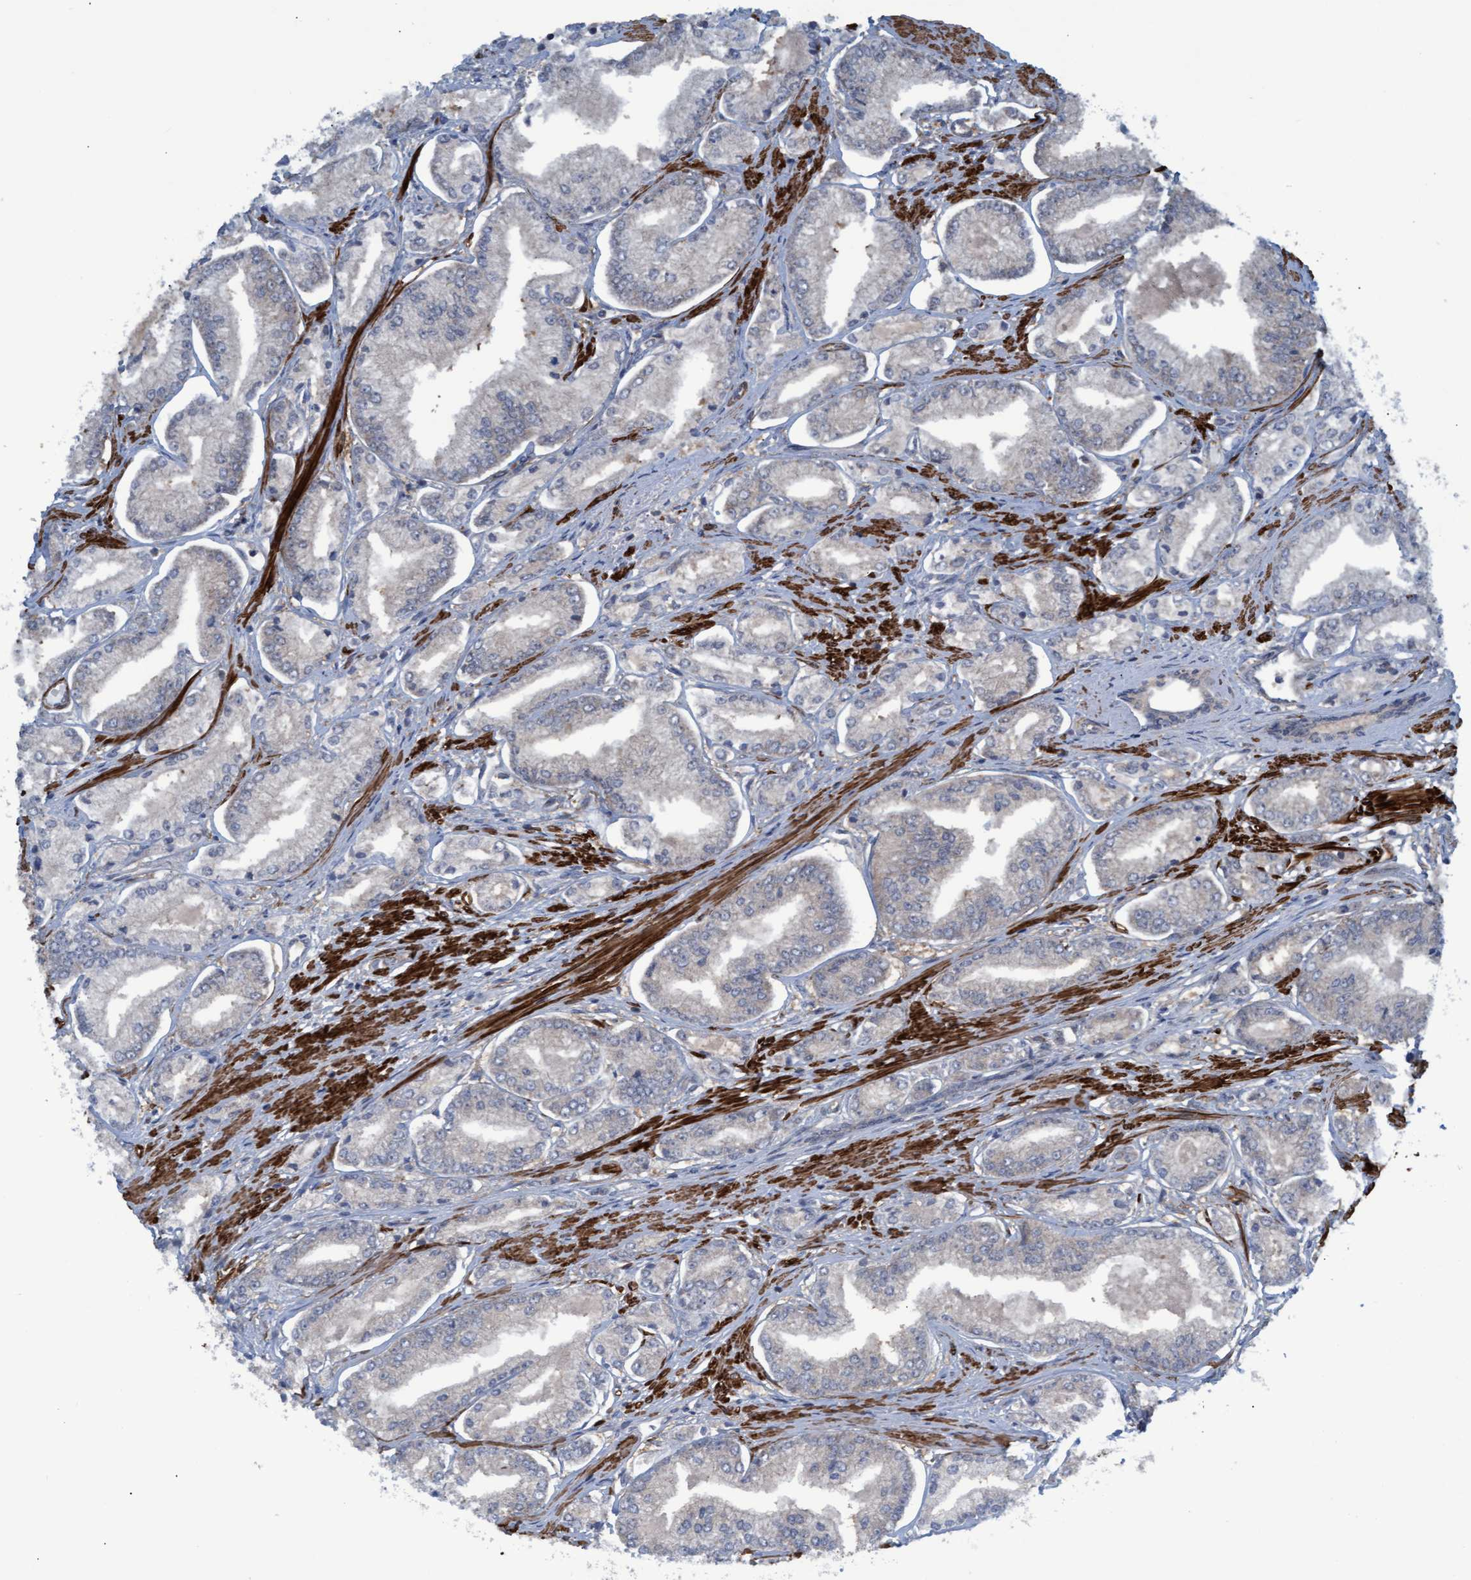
{"staining": {"intensity": "negative", "quantity": "none", "location": "none"}, "tissue": "prostate cancer", "cell_type": "Tumor cells", "image_type": "cancer", "snomed": [{"axis": "morphology", "description": "Adenocarcinoma, Low grade"}, {"axis": "topography", "description": "Prostate"}], "caption": "An immunohistochemistry photomicrograph of prostate cancer (adenocarcinoma (low-grade)) is shown. There is no staining in tumor cells of prostate cancer (adenocarcinoma (low-grade)).", "gene": "GGT6", "patient": {"sex": "male", "age": 52}}